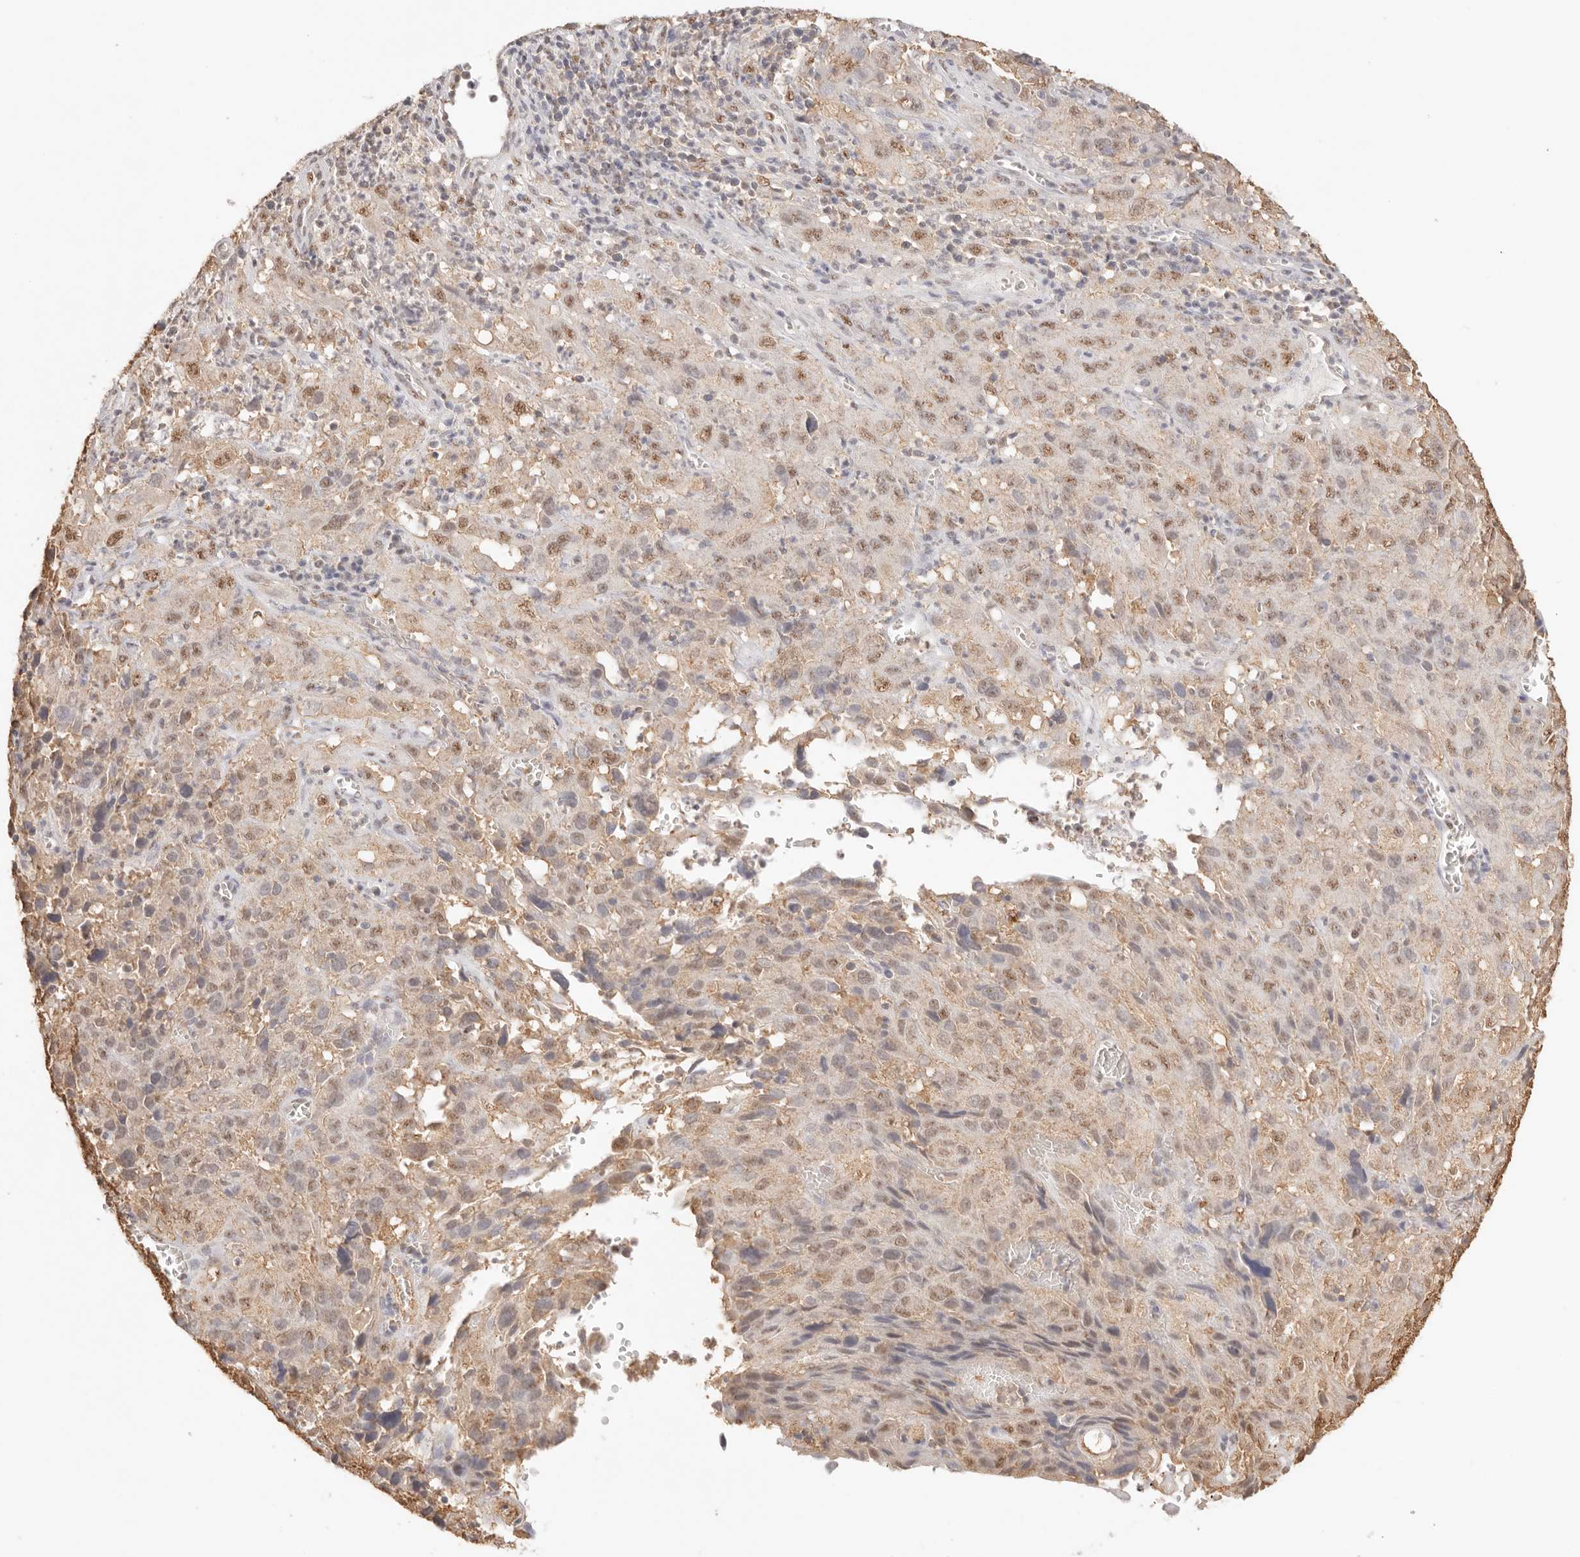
{"staining": {"intensity": "moderate", "quantity": "25%-75%", "location": "nuclear"}, "tissue": "cervical cancer", "cell_type": "Tumor cells", "image_type": "cancer", "snomed": [{"axis": "morphology", "description": "Squamous cell carcinoma, NOS"}, {"axis": "topography", "description": "Cervix"}], "caption": "The image displays immunohistochemical staining of cervical squamous cell carcinoma. There is moderate nuclear positivity is appreciated in about 25%-75% of tumor cells.", "gene": "IL1R2", "patient": {"sex": "female", "age": 32}}